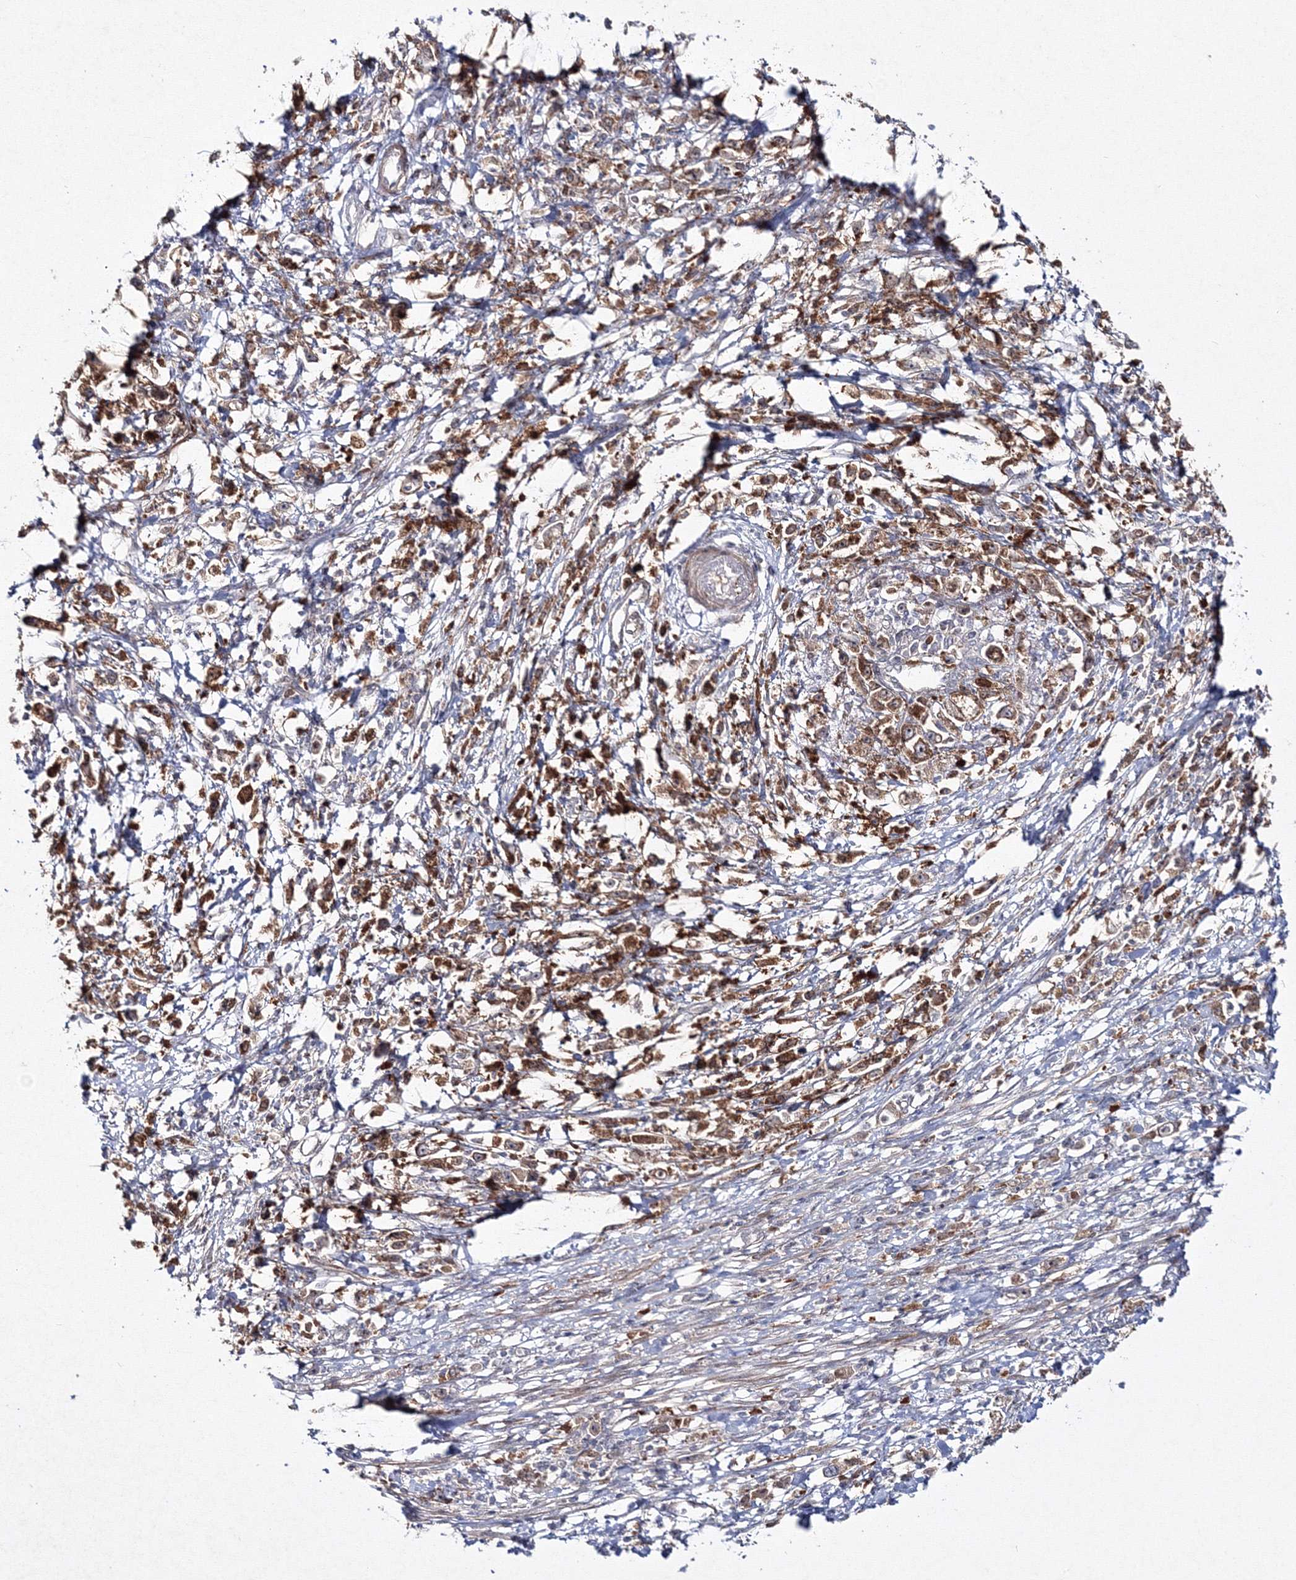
{"staining": {"intensity": "moderate", "quantity": ">75%", "location": "cytoplasmic/membranous"}, "tissue": "stomach cancer", "cell_type": "Tumor cells", "image_type": "cancer", "snomed": [{"axis": "morphology", "description": "Adenocarcinoma, NOS"}, {"axis": "topography", "description": "Stomach"}], "caption": "Immunohistochemical staining of stomach cancer reveals moderate cytoplasmic/membranous protein staining in about >75% of tumor cells.", "gene": "IPMK", "patient": {"sex": "female", "age": 59}}